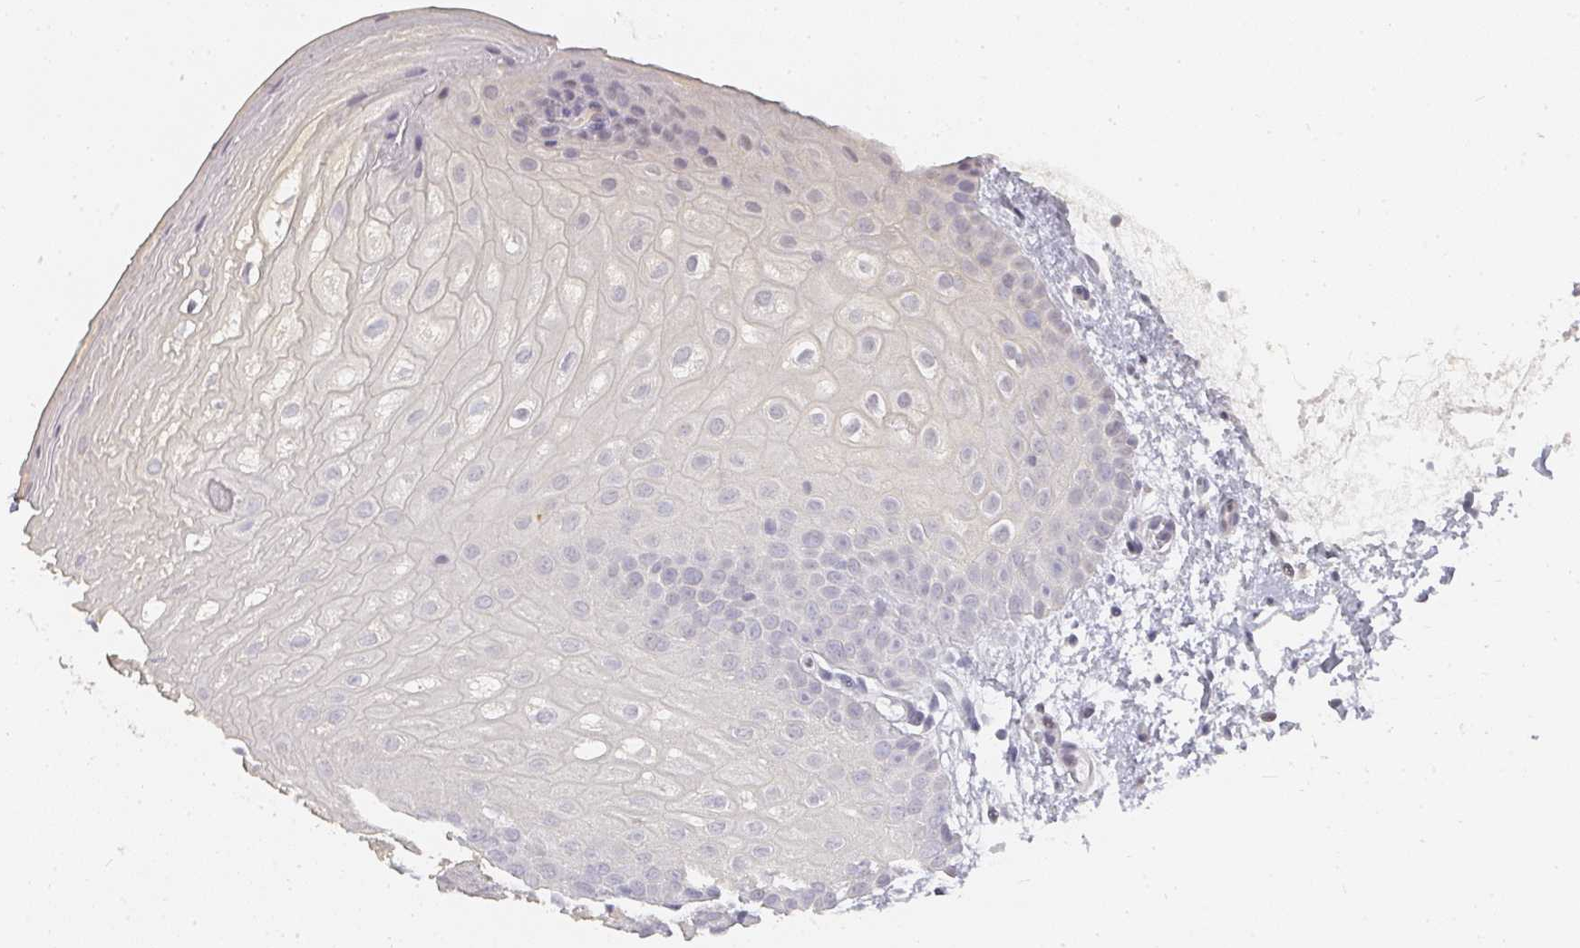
{"staining": {"intensity": "negative", "quantity": "none", "location": "none"}, "tissue": "oral mucosa", "cell_type": "Squamous epithelial cells", "image_type": "normal", "snomed": [{"axis": "morphology", "description": "Normal tissue, NOS"}, {"axis": "topography", "description": "Oral tissue"}], "caption": "Immunohistochemistry histopathology image of unremarkable oral mucosa: oral mucosa stained with DAB demonstrates no significant protein expression in squamous epithelial cells.", "gene": "SHISA2", "patient": {"sex": "female", "age": 67}}